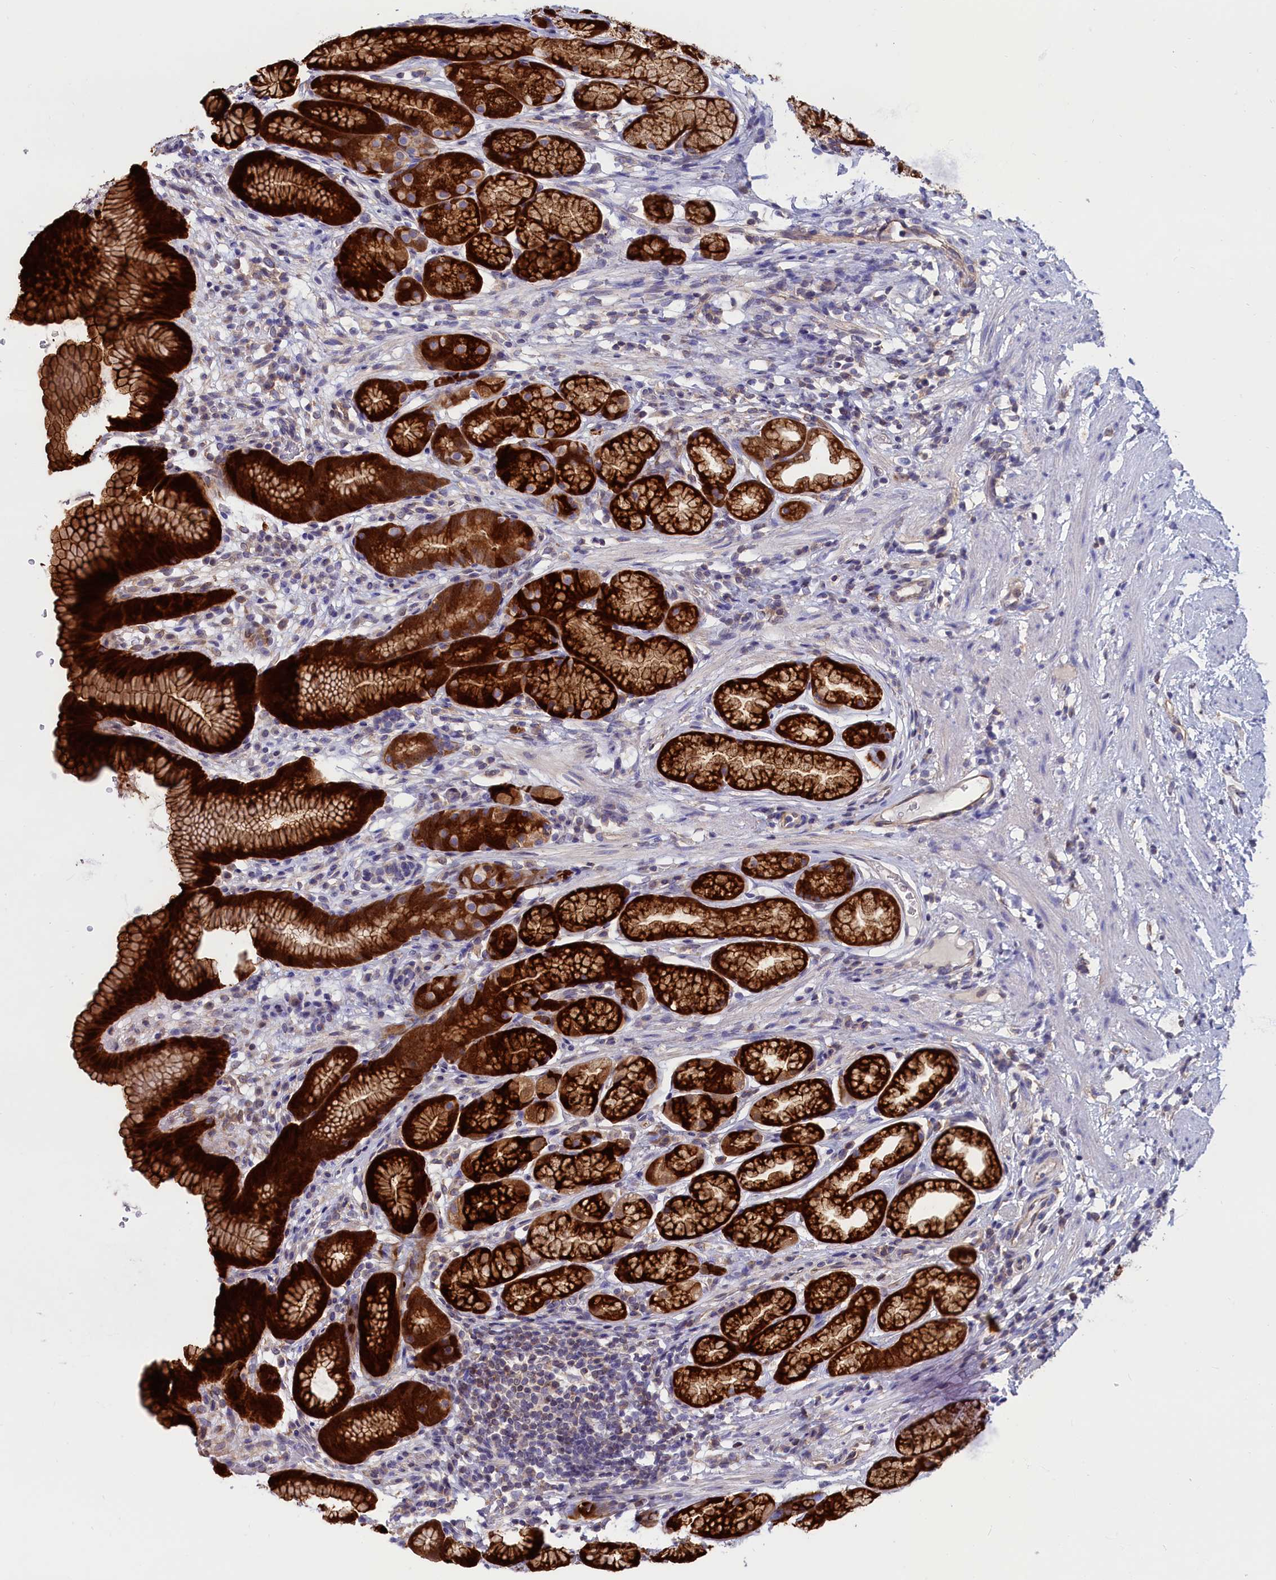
{"staining": {"intensity": "strong", "quantity": "25%-75%", "location": "cytoplasmic/membranous"}, "tissue": "stomach", "cell_type": "Glandular cells", "image_type": "normal", "snomed": [{"axis": "morphology", "description": "Normal tissue, NOS"}, {"axis": "topography", "description": "Stomach"}], "caption": "Protein expression analysis of benign stomach reveals strong cytoplasmic/membranous positivity in approximately 25%-75% of glandular cells. (DAB (3,3'-diaminobenzidine) IHC with brightfield microscopy, high magnification).", "gene": "ABCC12", "patient": {"sex": "male", "age": 42}}